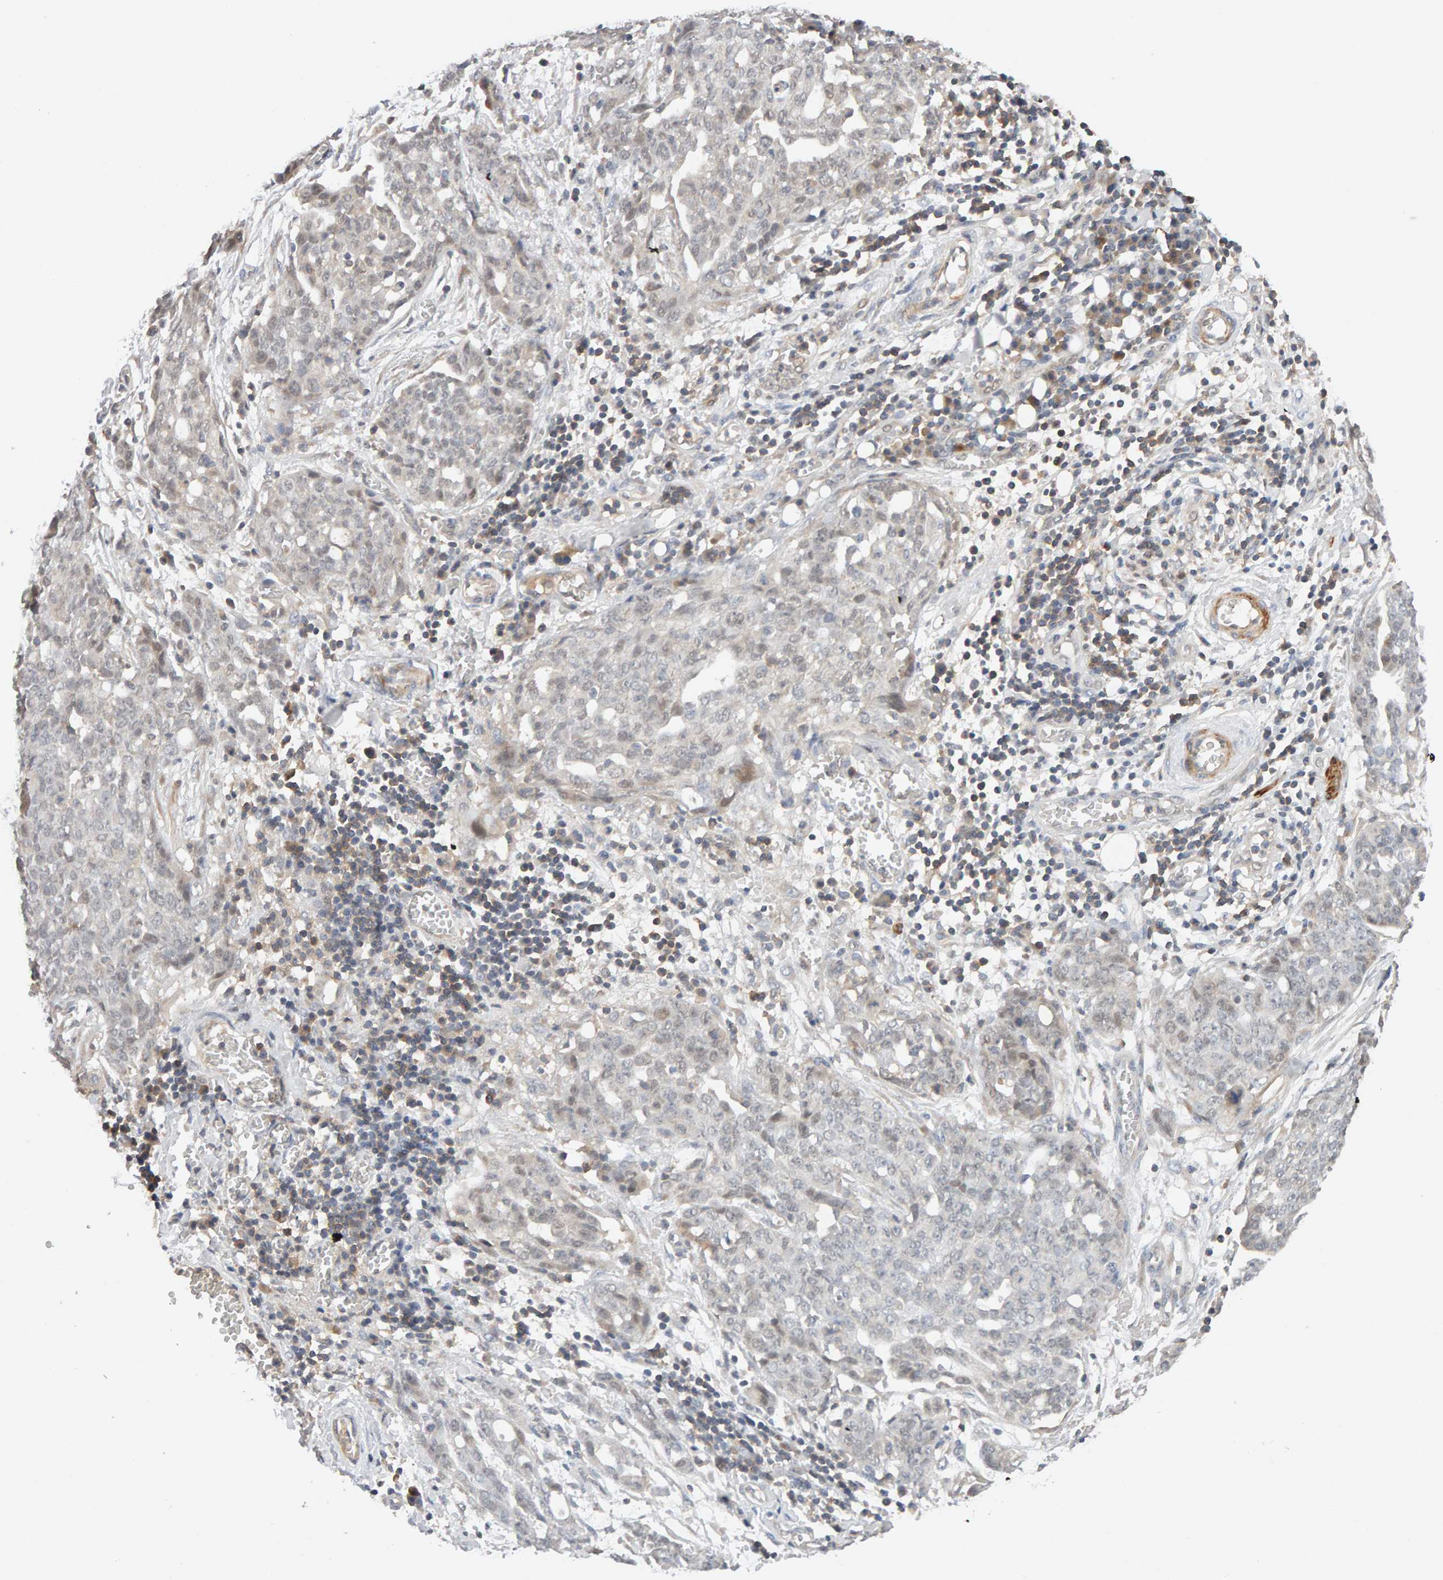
{"staining": {"intensity": "weak", "quantity": "<25%", "location": "cytoplasmic/membranous"}, "tissue": "ovarian cancer", "cell_type": "Tumor cells", "image_type": "cancer", "snomed": [{"axis": "morphology", "description": "Cystadenocarcinoma, serous, NOS"}, {"axis": "topography", "description": "Soft tissue"}, {"axis": "topography", "description": "Ovary"}], "caption": "High magnification brightfield microscopy of ovarian cancer stained with DAB (brown) and counterstained with hematoxylin (blue): tumor cells show no significant expression.", "gene": "NUDCD1", "patient": {"sex": "female", "age": 57}}